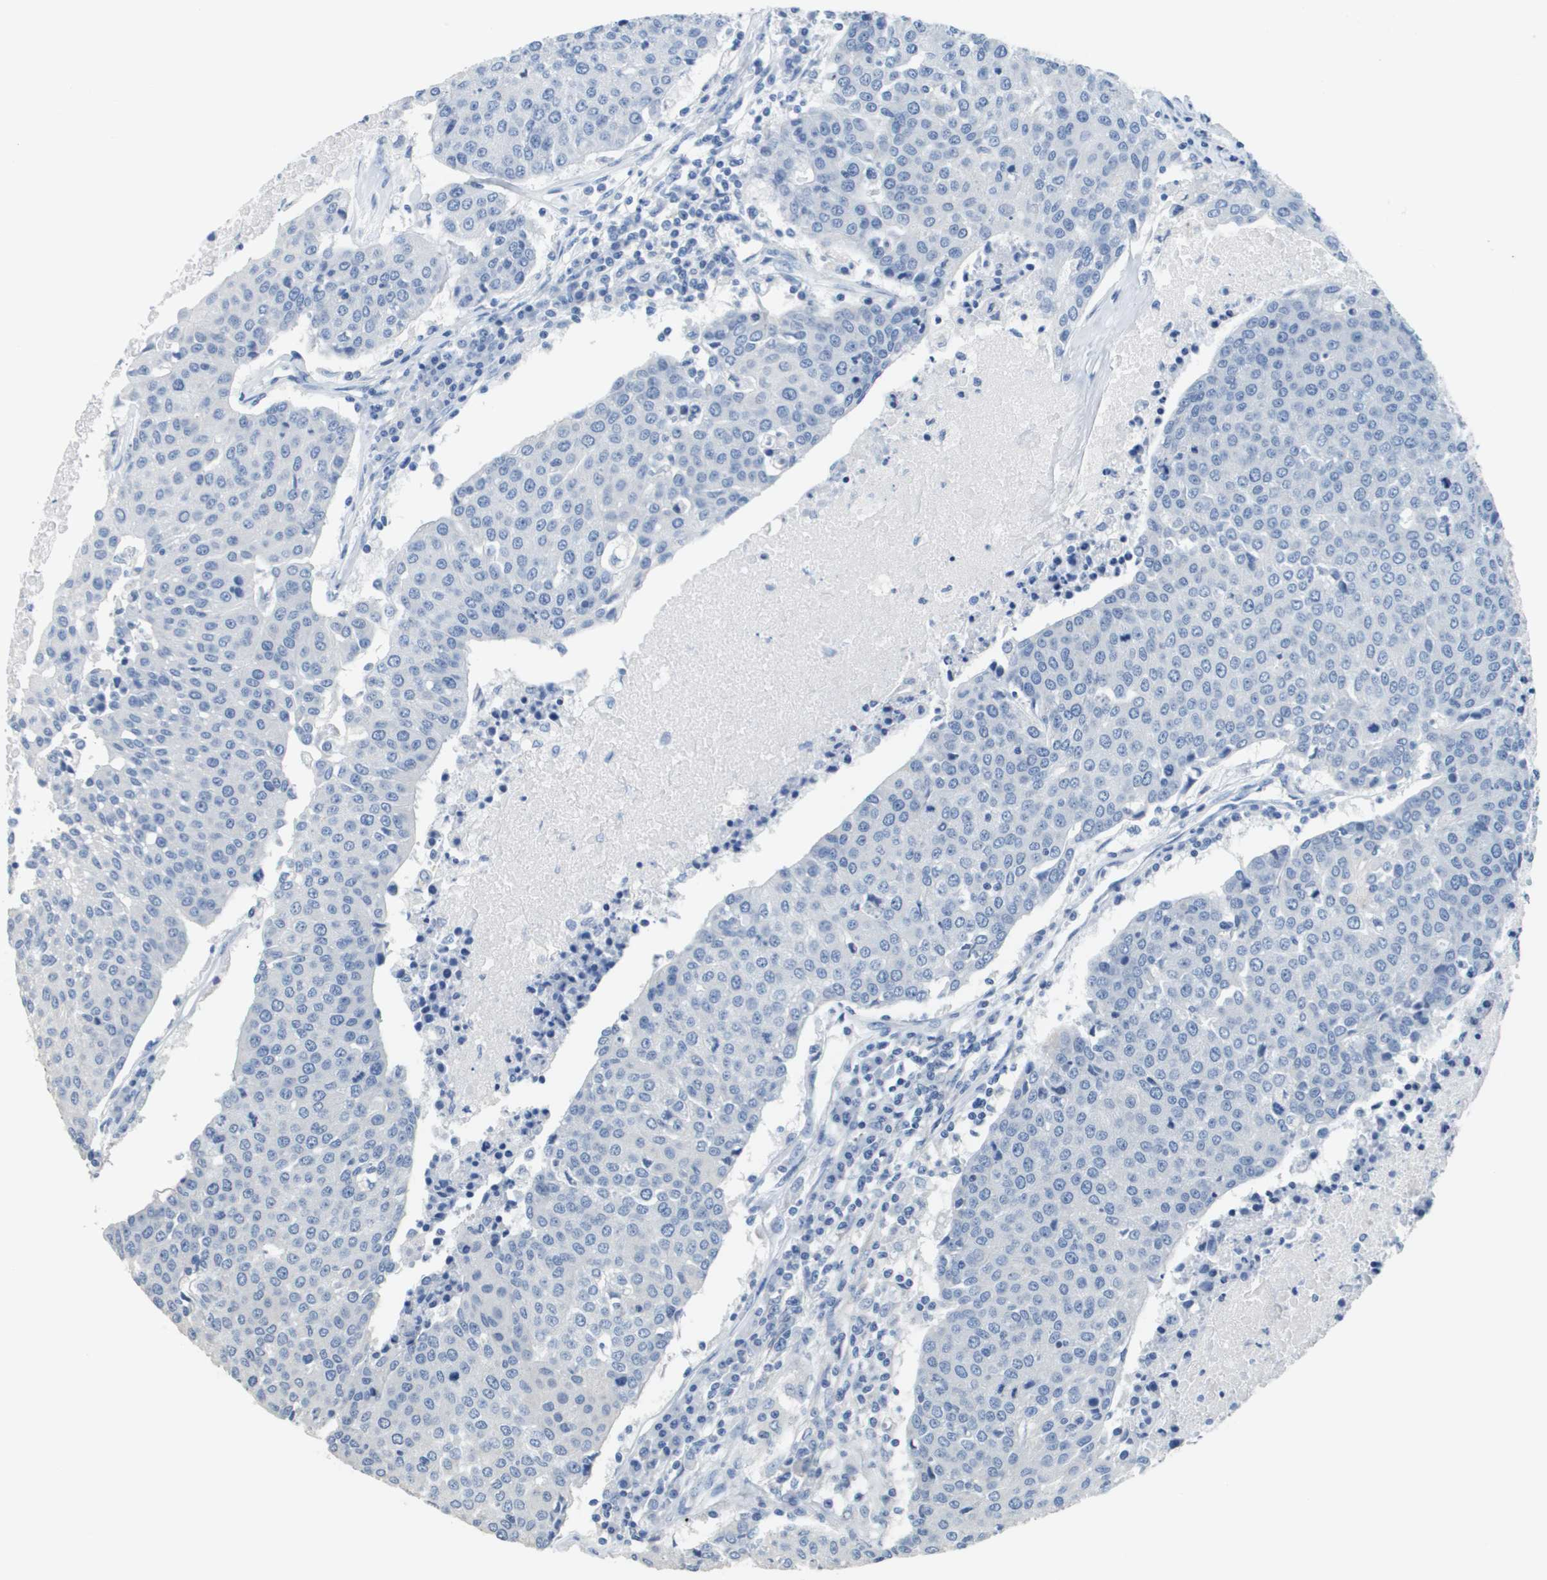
{"staining": {"intensity": "negative", "quantity": "none", "location": "none"}, "tissue": "urothelial cancer", "cell_type": "Tumor cells", "image_type": "cancer", "snomed": [{"axis": "morphology", "description": "Urothelial carcinoma, High grade"}, {"axis": "topography", "description": "Urinary bladder"}], "caption": "An image of urothelial carcinoma (high-grade) stained for a protein exhibits no brown staining in tumor cells. (DAB immunohistochemistry, high magnification).", "gene": "MT3", "patient": {"sex": "female", "age": 85}}